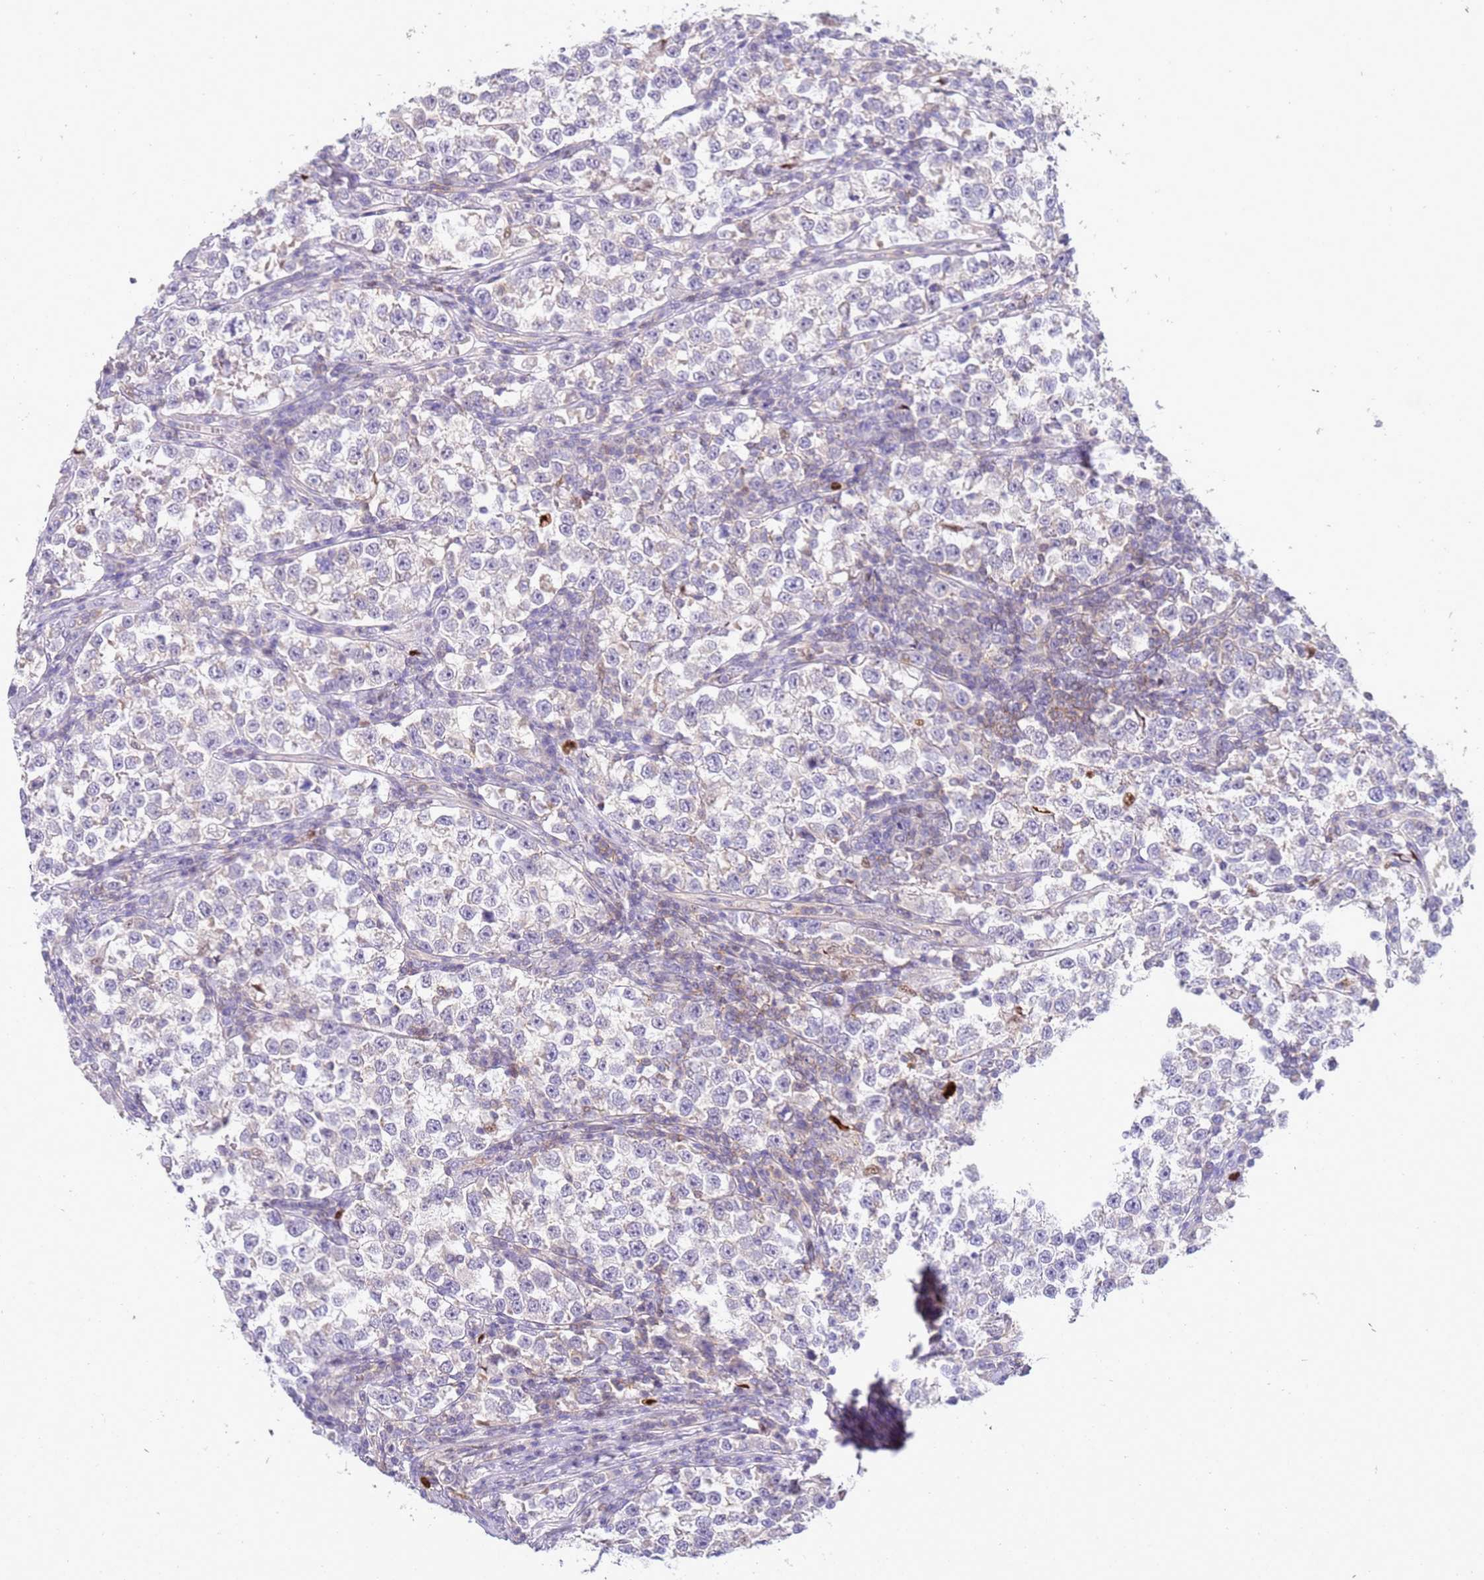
{"staining": {"intensity": "negative", "quantity": "none", "location": "none"}, "tissue": "testis cancer", "cell_type": "Tumor cells", "image_type": "cancer", "snomed": [{"axis": "morphology", "description": "Normal tissue, NOS"}, {"axis": "morphology", "description": "Seminoma, NOS"}, {"axis": "topography", "description": "Testis"}], "caption": "A photomicrograph of human testis cancer (seminoma) is negative for staining in tumor cells.", "gene": "STK25", "patient": {"sex": "male", "age": 43}}